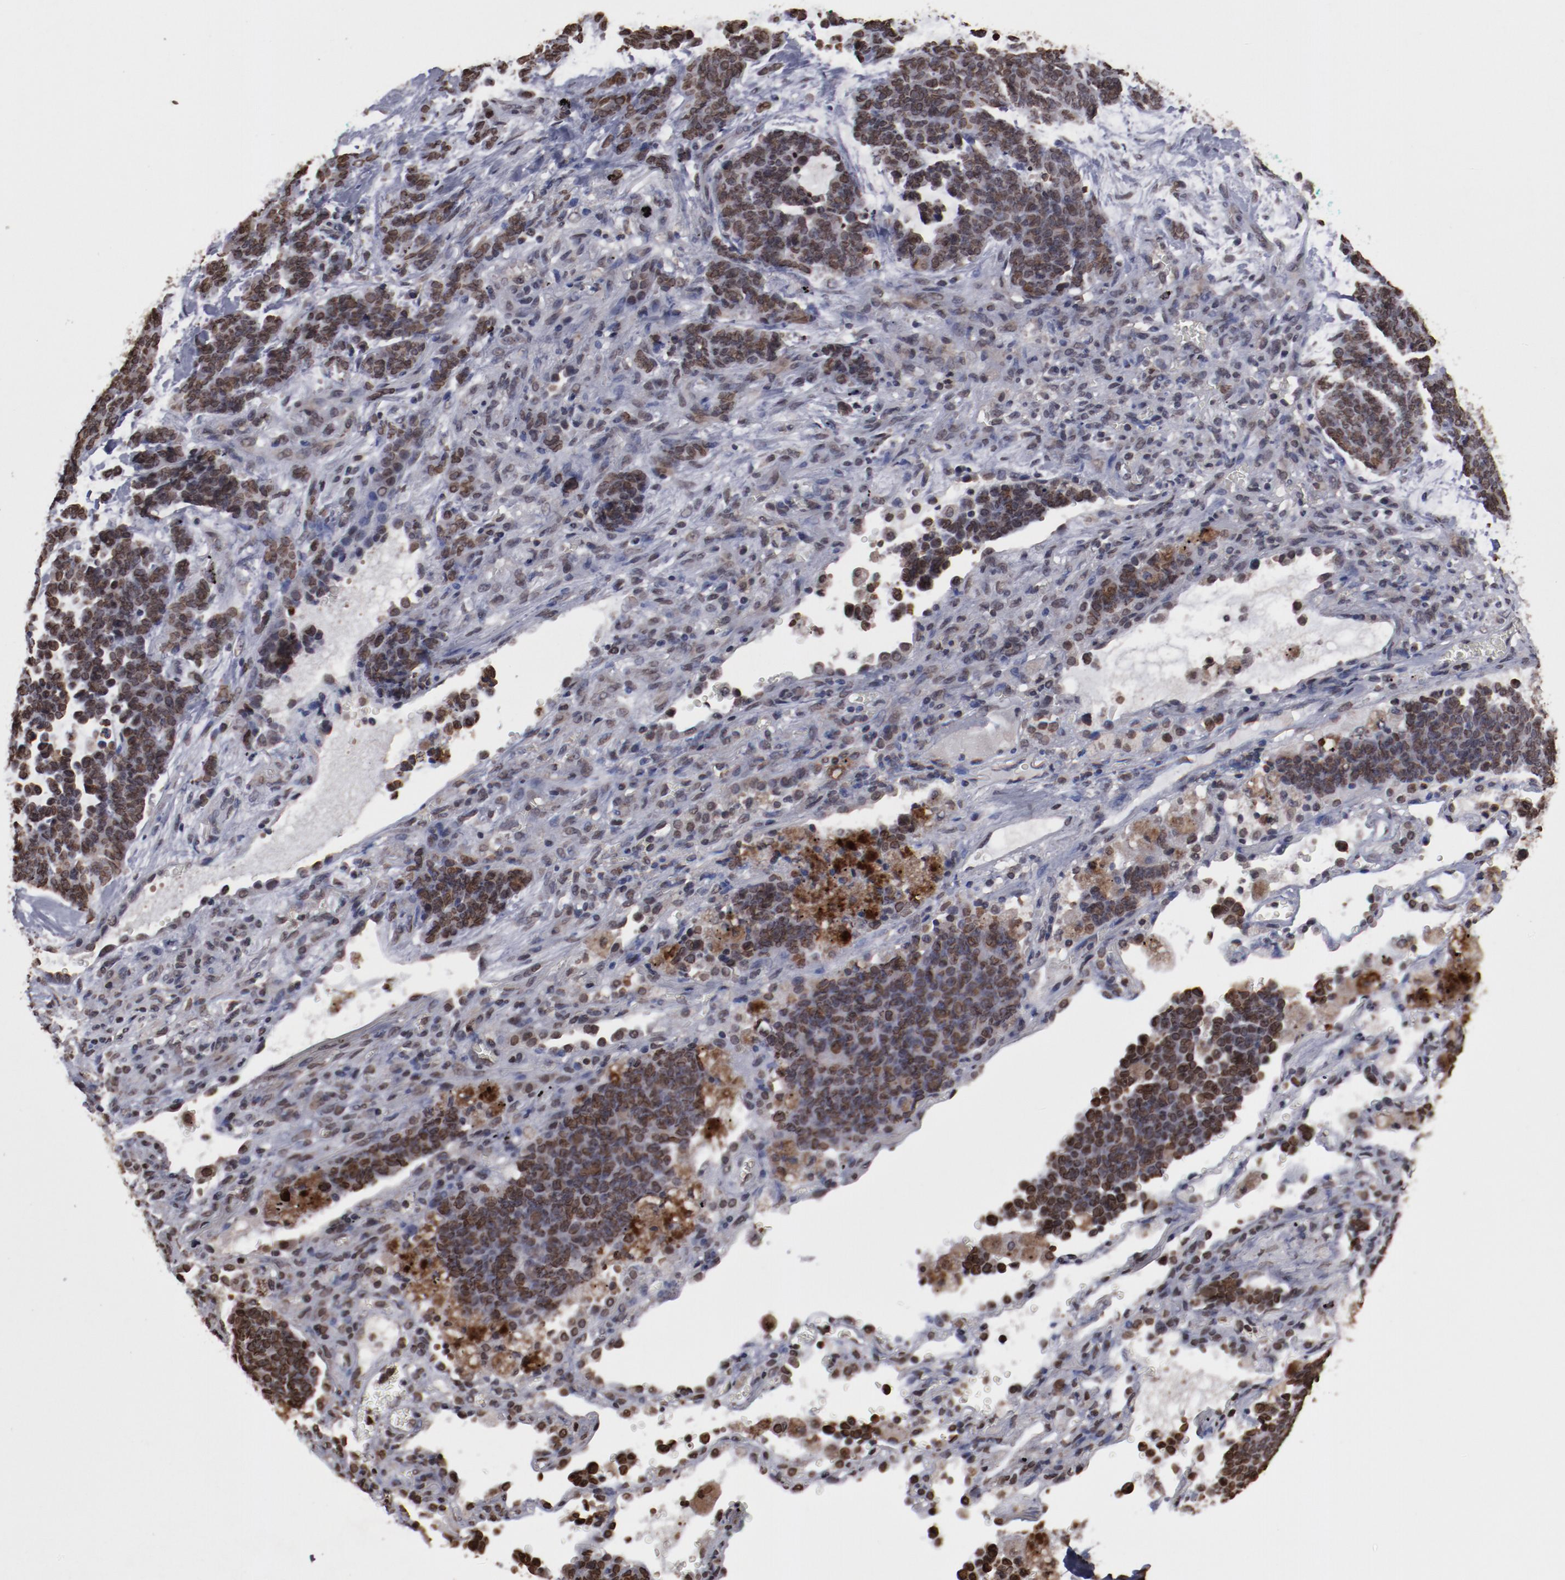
{"staining": {"intensity": "moderate", "quantity": ">75%", "location": "nuclear"}, "tissue": "lung cancer", "cell_type": "Tumor cells", "image_type": "cancer", "snomed": [{"axis": "morphology", "description": "Neoplasm, malignant, NOS"}, {"axis": "topography", "description": "Lung"}], "caption": "Protein expression analysis of neoplasm (malignant) (lung) displays moderate nuclear positivity in approximately >75% of tumor cells. (brown staining indicates protein expression, while blue staining denotes nuclei).", "gene": "AKT1", "patient": {"sex": "female", "age": 58}}